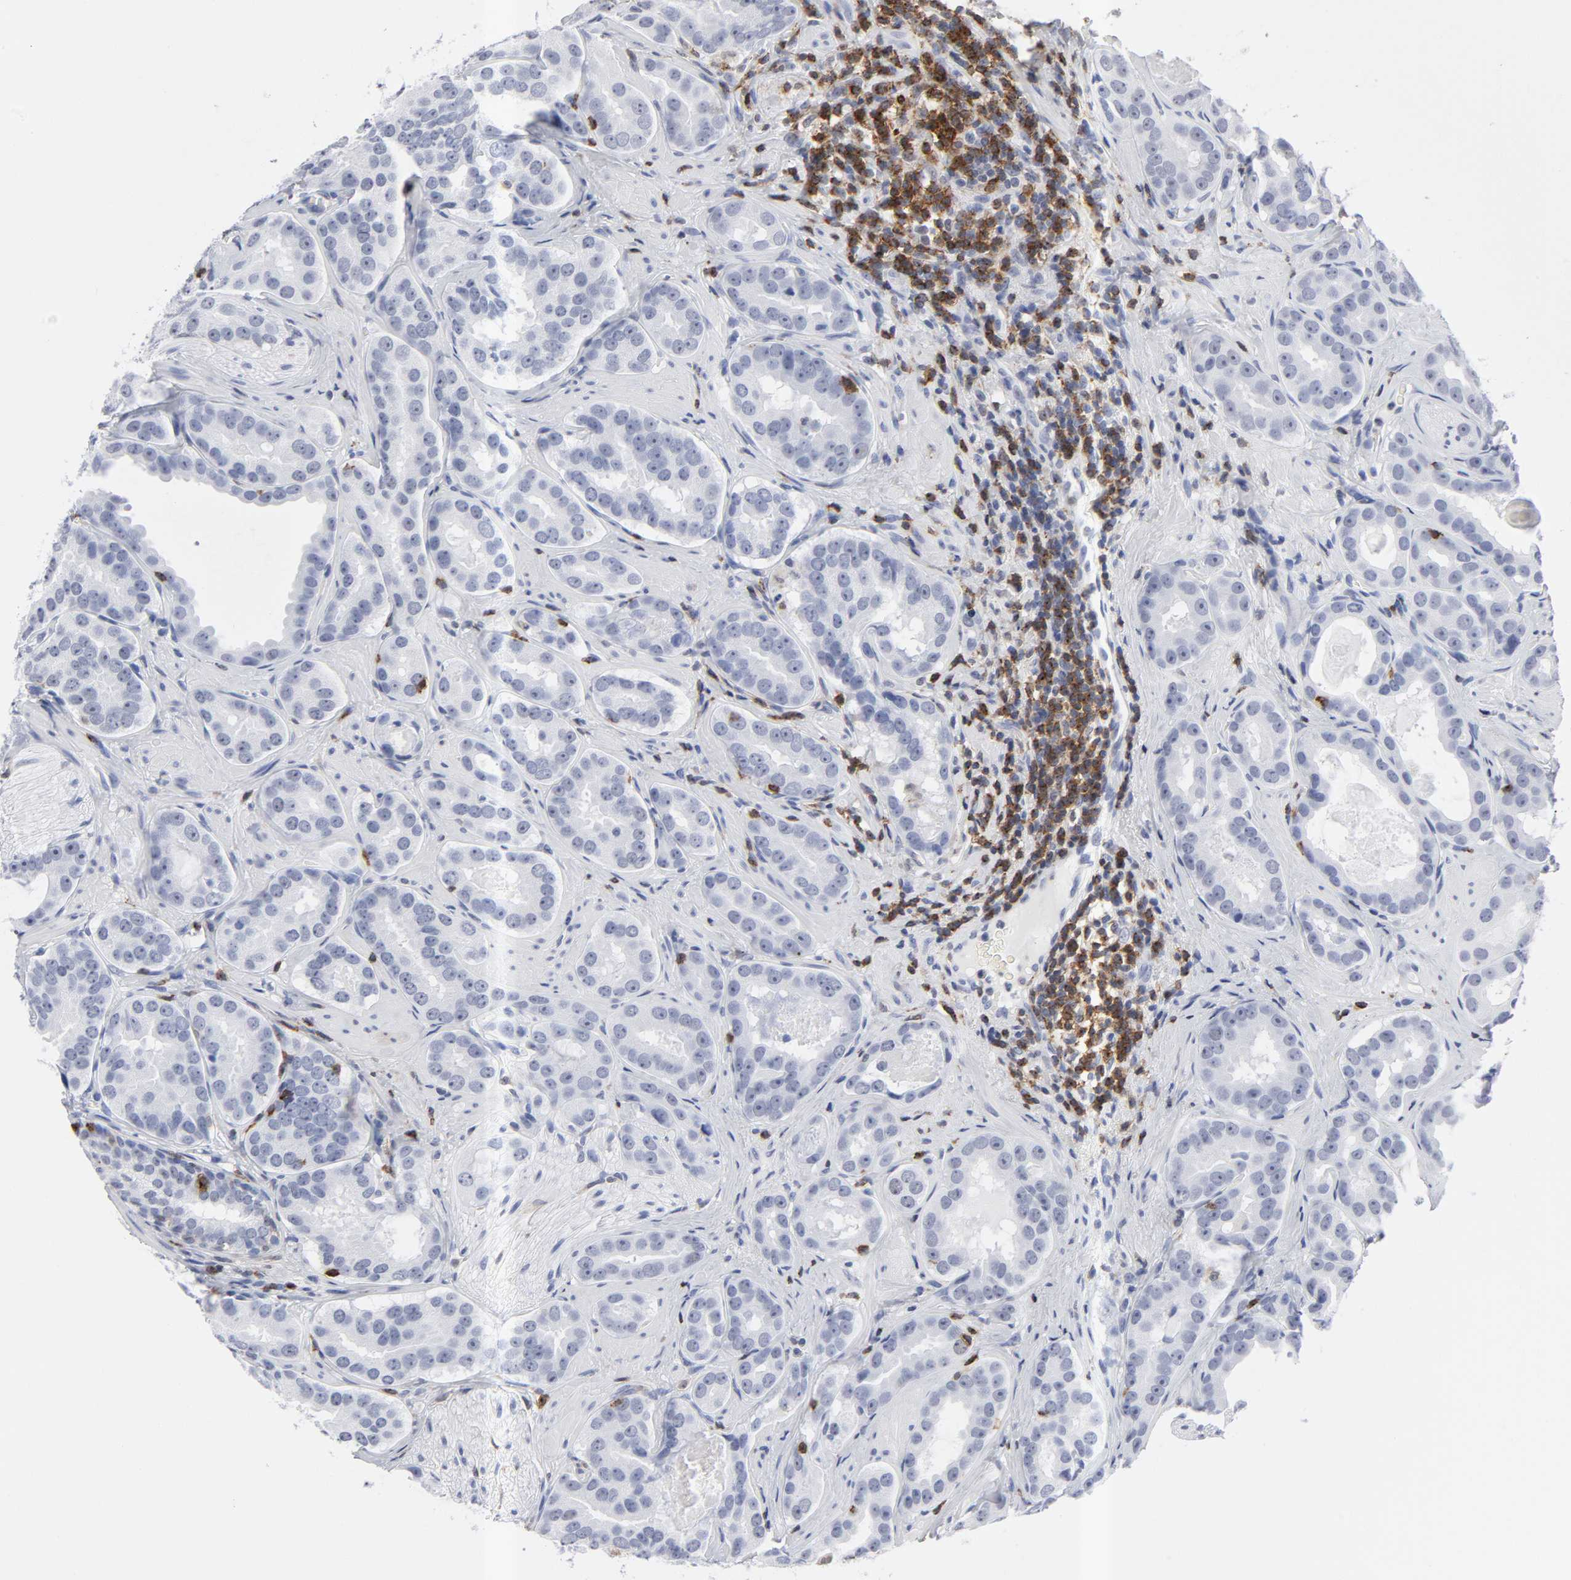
{"staining": {"intensity": "negative", "quantity": "none", "location": "none"}, "tissue": "prostate cancer", "cell_type": "Tumor cells", "image_type": "cancer", "snomed": [{"axis": "morphology", "description": "Adenocarcinoma, Low grade"}, {"axis": "topography", "description": "Prostate"}], "caption": "There is no significant expression in tumor cells of adenocarcinoma (low-grade) (prostate).", "gene": "CD2", "patient": {"sex": "male", "age": 59}}